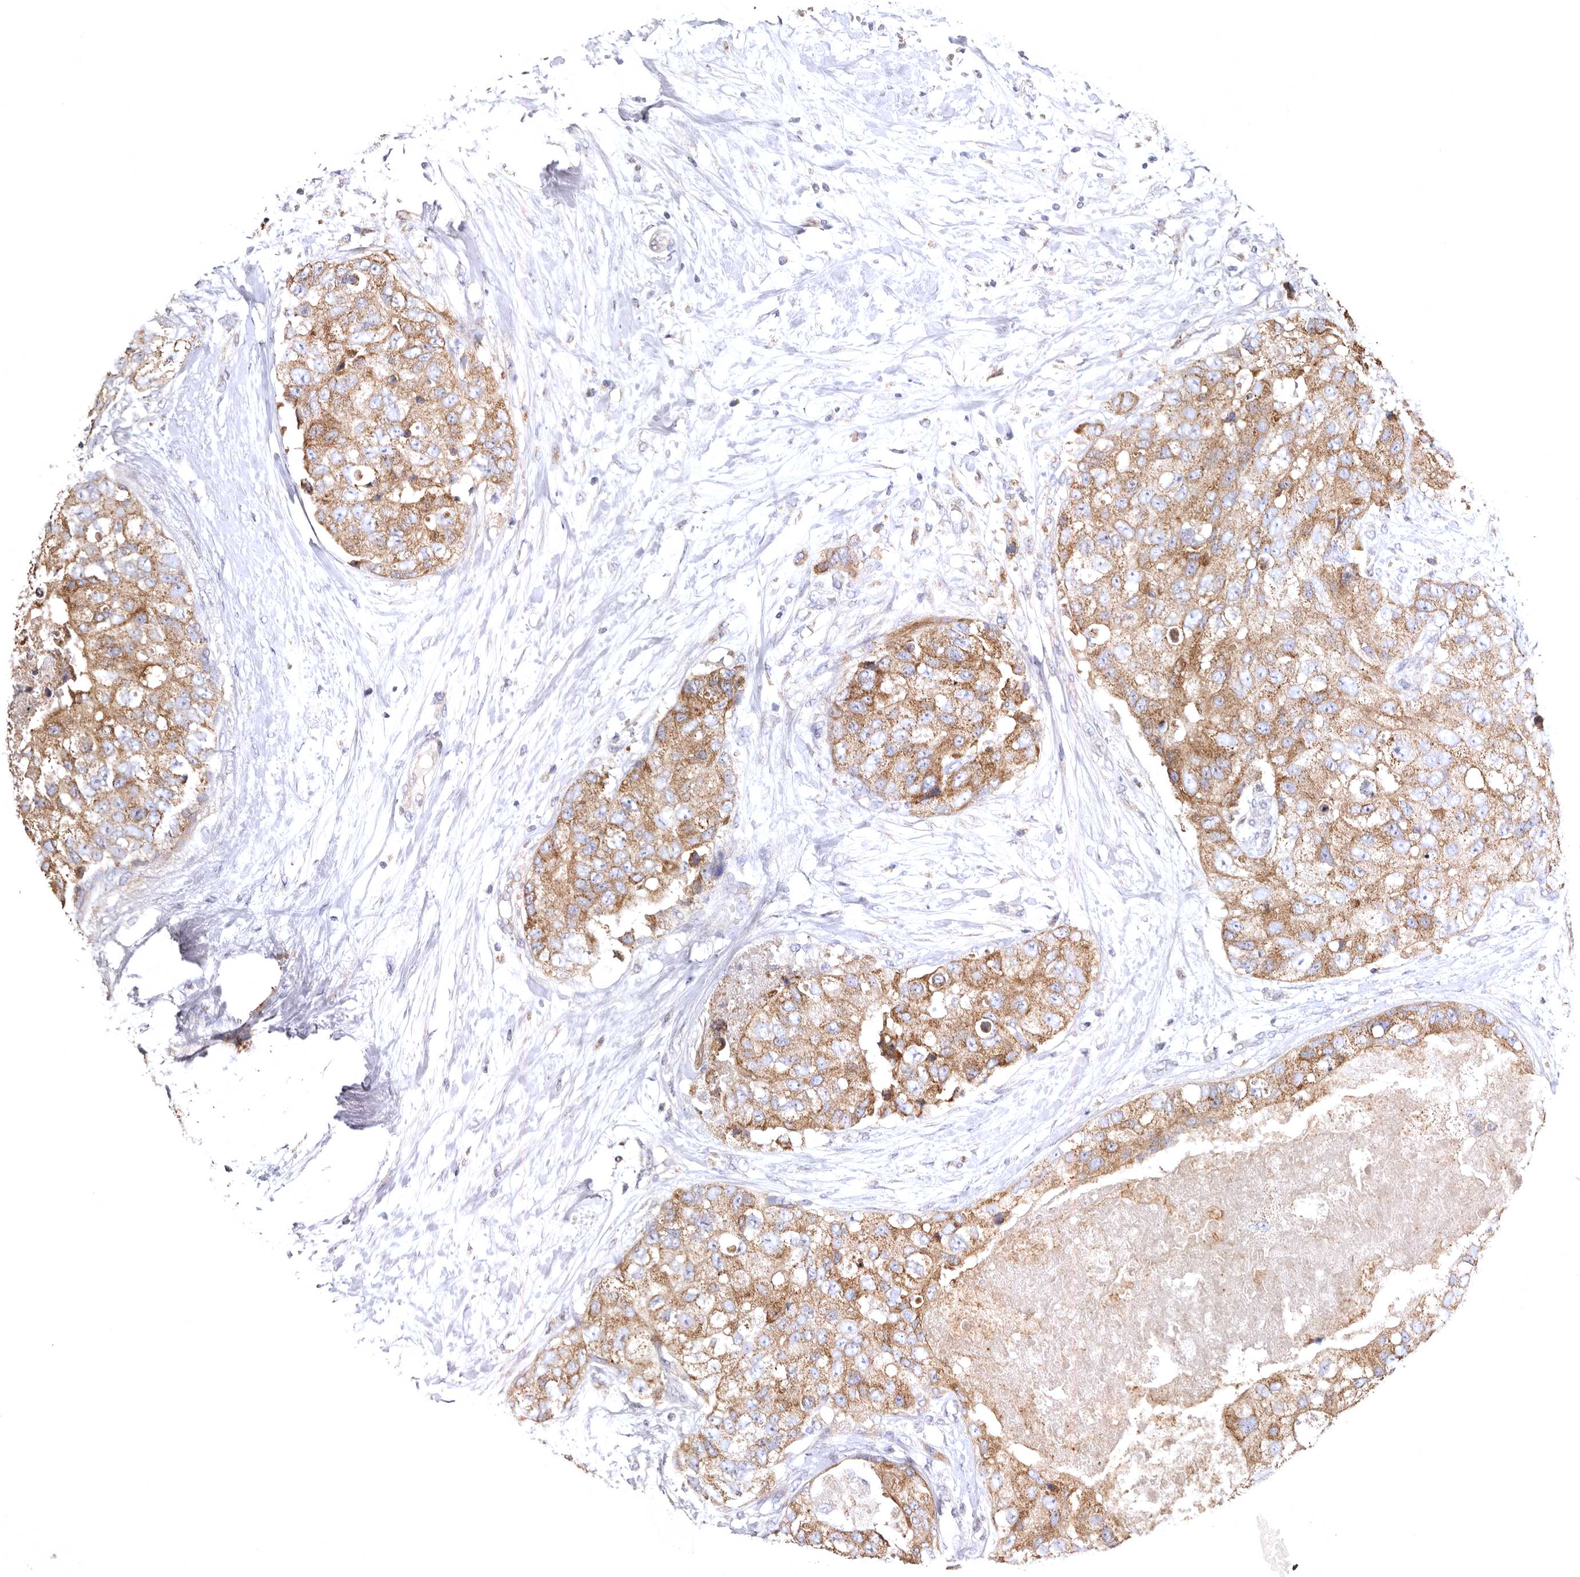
{"staining": {"intensity": "moderate", "quantity": ">75%", "location": "cytoplasmic/membranous"}, "tissue": "breast cancer", "cell_type": "Tumor cells", "image_type": "cancer", "snomed": [{"axis": "morphology", "description": "Duct carcinoma"}, {"axis": "topography", "description": "Breast"}], "caption": "A brown stain labels moderate cytoplasmic/membranous staining of a protein in infiltrating ductal carcinoma (breast) tumor cells. The staining was performed using DAB (3,3'-diaminobenzidine) to visualize the protein expression in brown, while the nuclei were stained in blue with hematoxylin (Magnification: 20x).", "gene": "BAIAP2L1", "patient": {"sex": "female", "age": 62}}